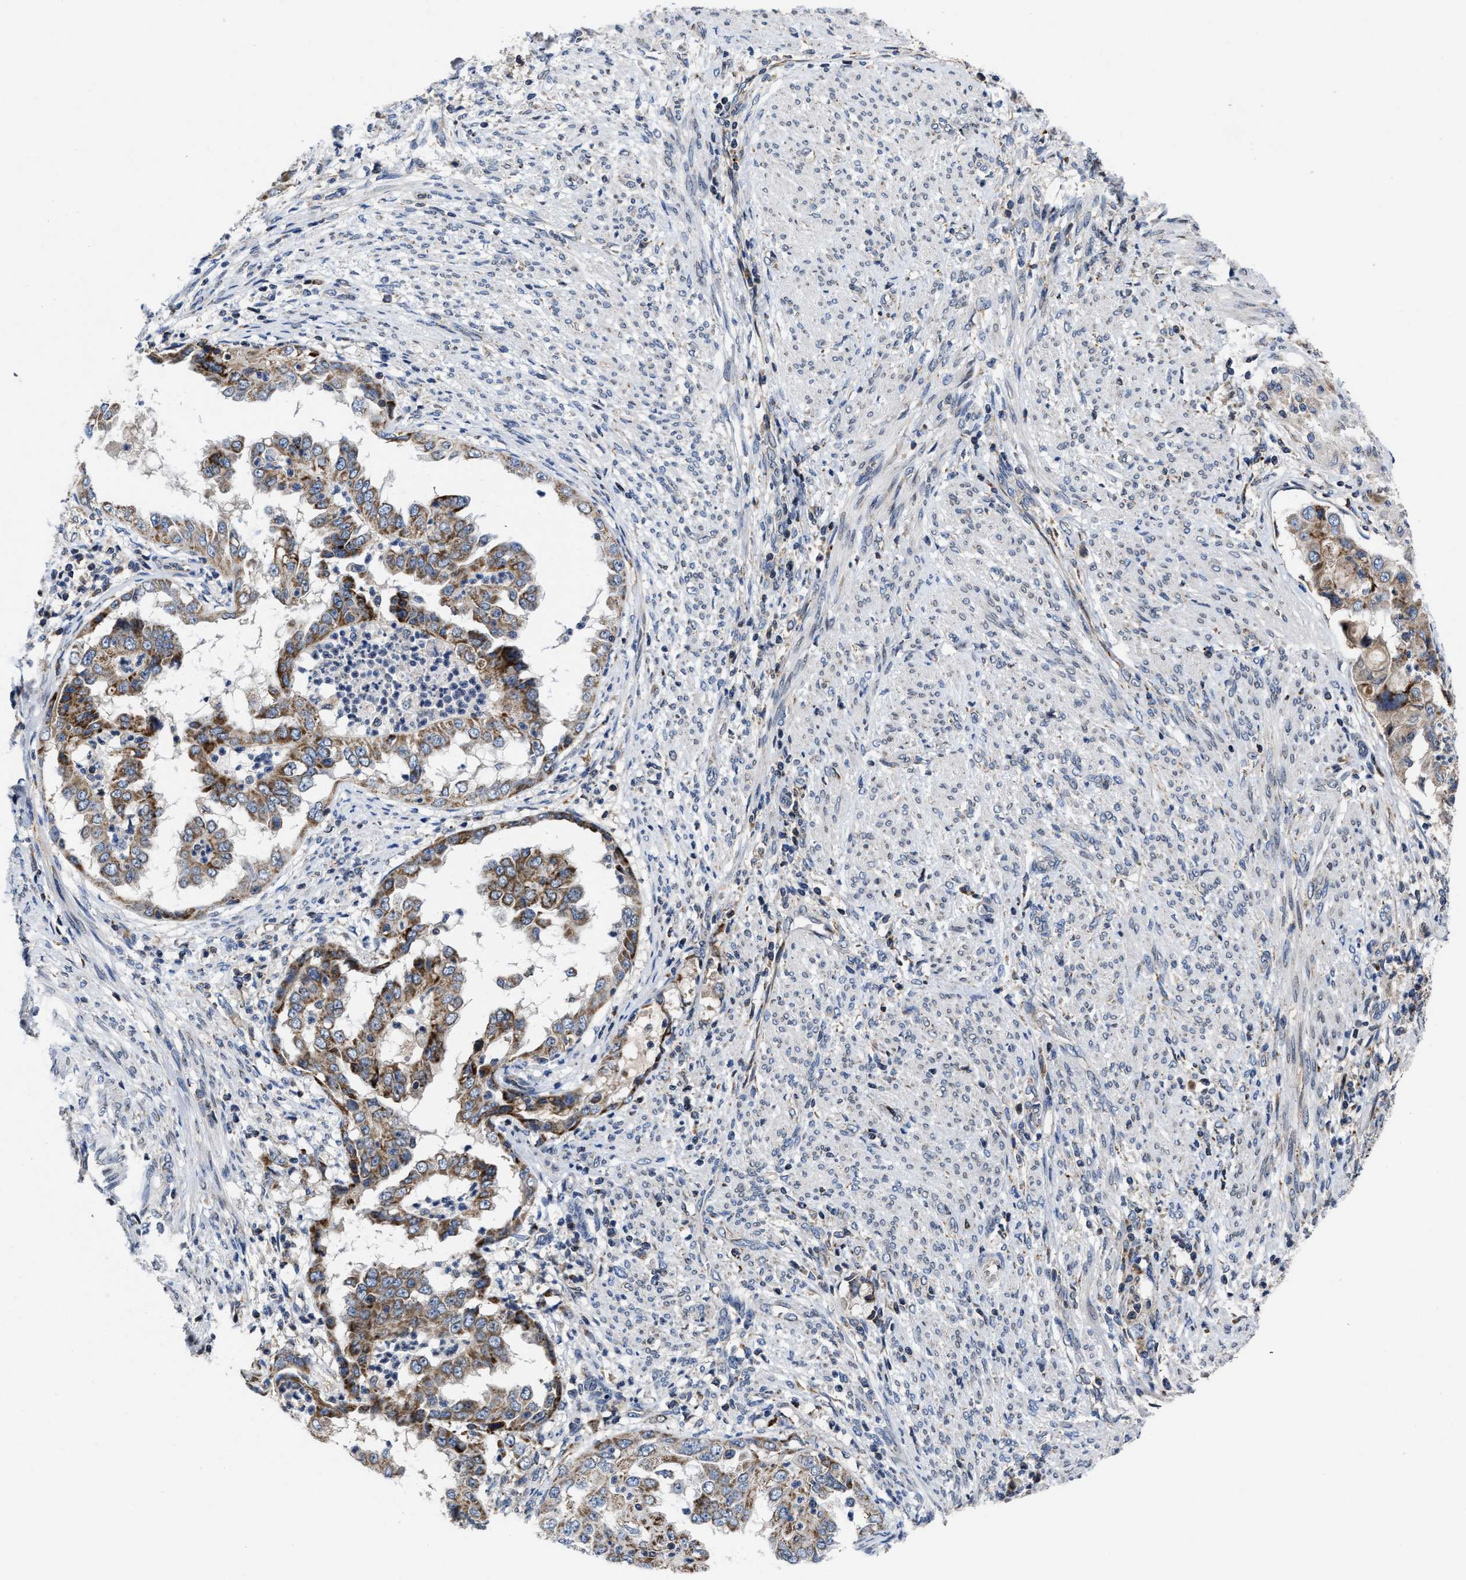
{"staining": {"intensity": "moderate", "quantity": ">75%", "location": "cytoplasmic/membranous"}, "tissue": "endometrial cancer", "cell_type": "Tumor cells", "image_type": "cancer", "snomed": [{"axis": "morphology", "description": "Adenocarcinoma, NOS"}, {"axis": "topography", "description": "Endometrium"}], "caption": "Immunohistochemical staining of human adenocarcinoma (endometrial) reveals moderate cytoplasmic/membranous protein positivity in about >75% of tumor cells.", "gene": "CACNA1D", "patient": {"sex": "female", "age": 85}}